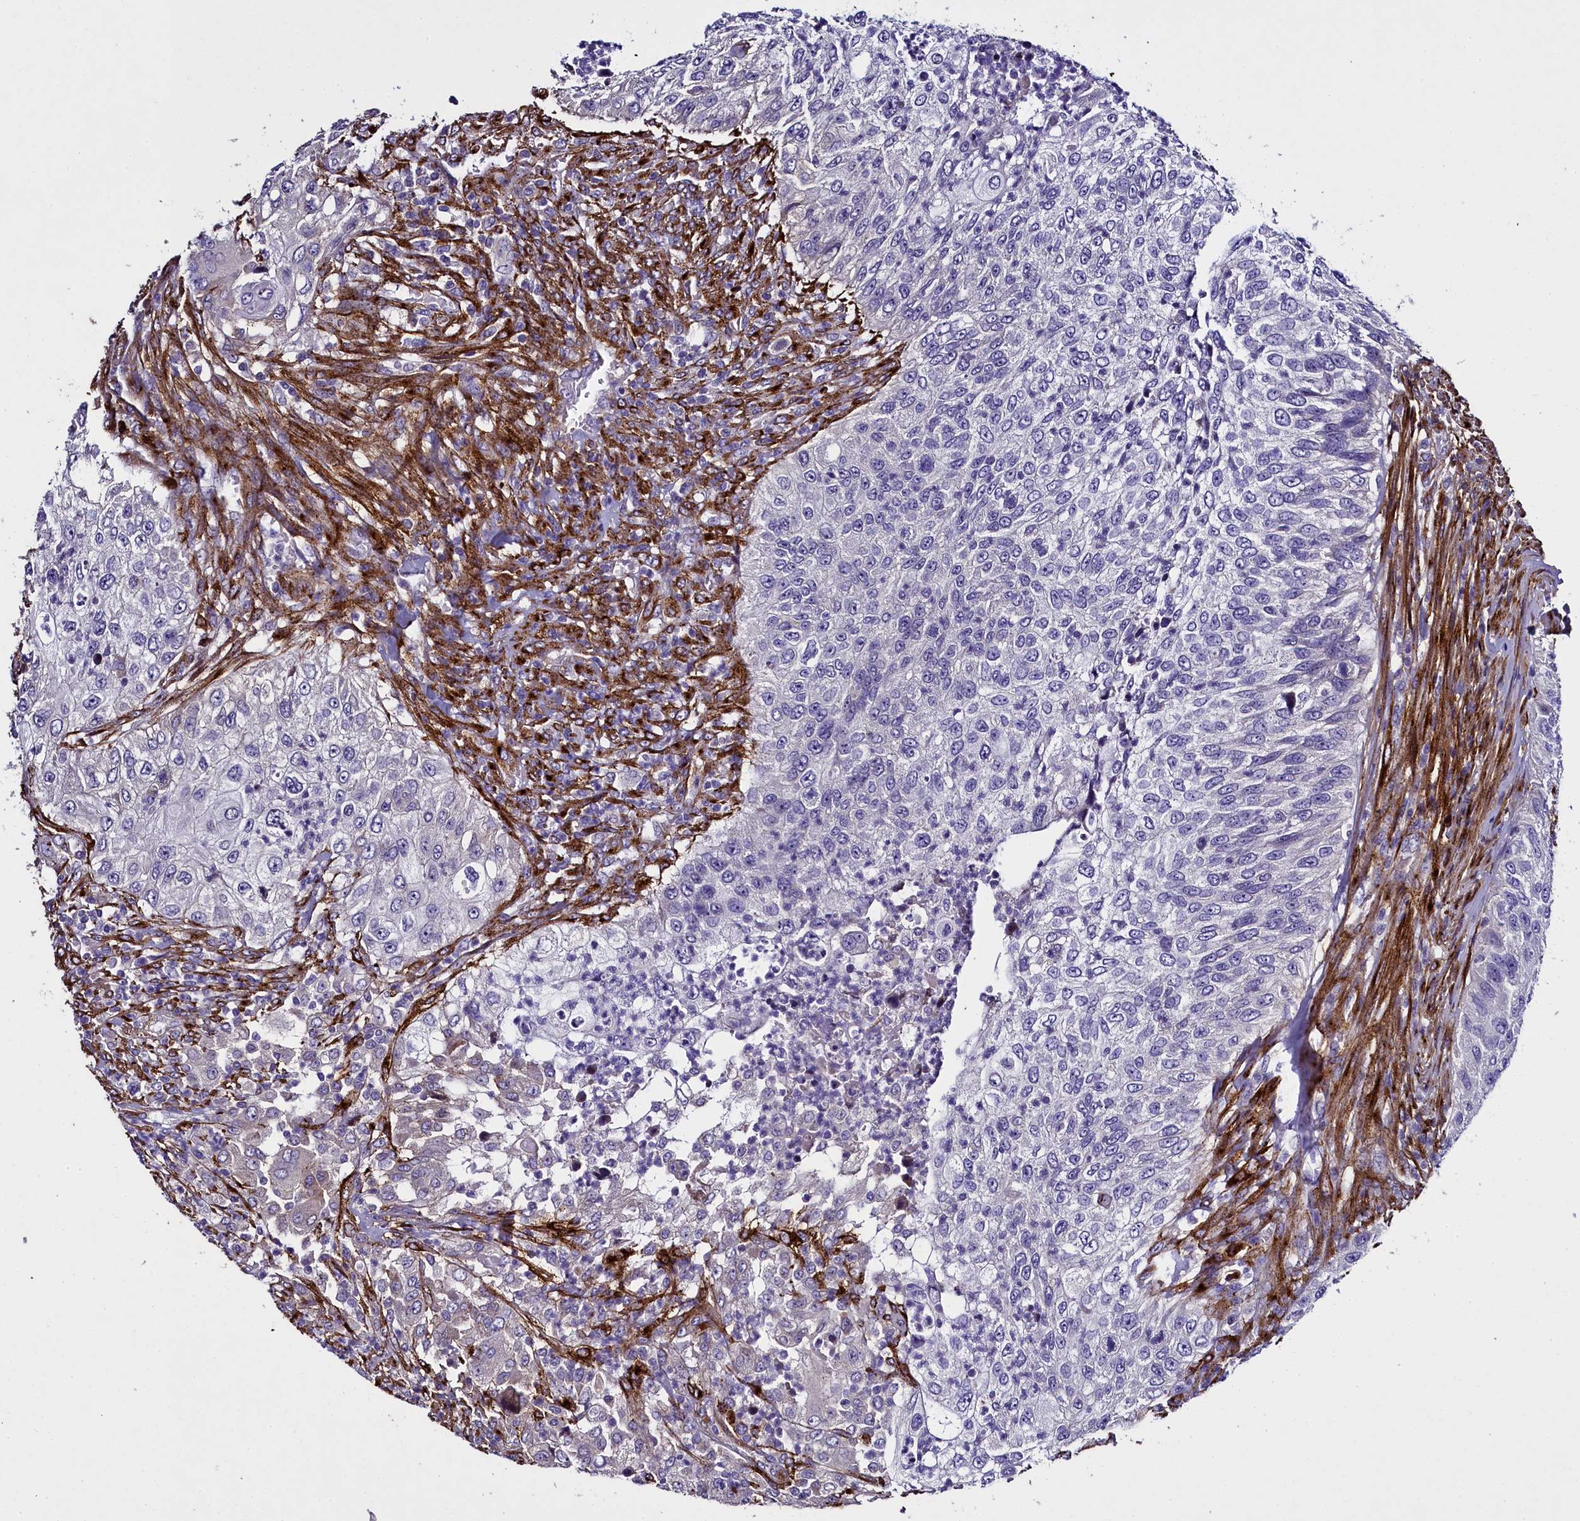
{"staining": {"intensity": "negative", "quantity": "none", "location": "none"}, "tissue": "urothelial cancer", "cell_type": "Tumor cells", "image_type": "cancer", "snomed": [{"axis": "morphology", "description": "Urothelial carcinoma, High grade"}, {"axis": "topography", "description": "Urinary bladder"}], "caption": "Image shows no protein positivity in tumor cells of high-grade urothelial carcinoma tissue.", "gene": "MRC2", "patient": {"sex": "female", "age": 60}}